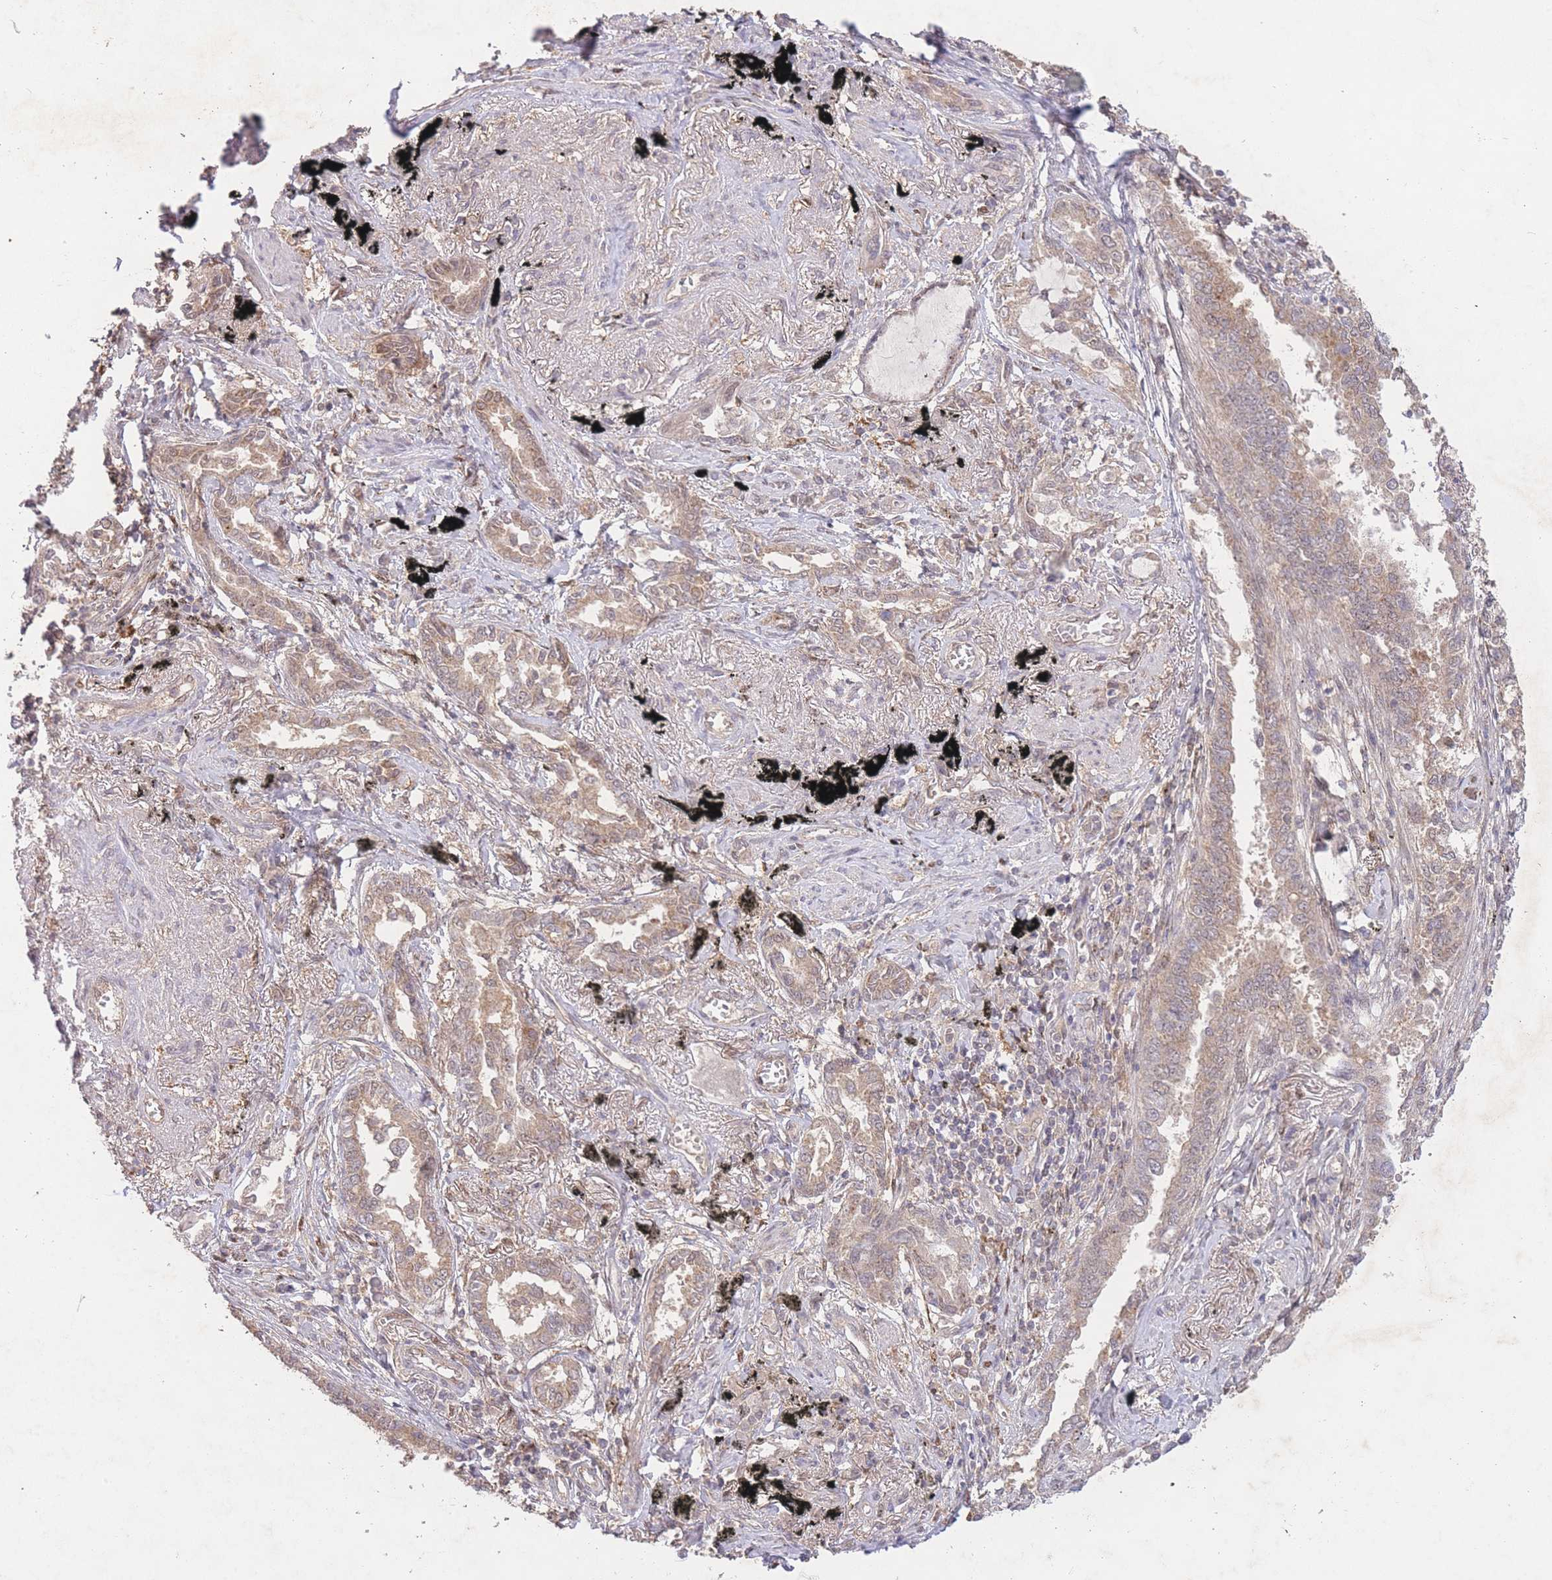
{"staining": {"intensity": "weak", "quantity": ">75%", "location": "cytoplasmic/membranous,nuclear"}, "tissue": "lung cancer", "cell_type": "Tumor cells", "image_type": "cancer", "snomed": [{"axis": "morphology", "description": "Adenocarcinoma, NOS"}, {"axis": "topography", "description": "Lung"}], "caption": "Immunohistochemical staining of human adenocarcinoma (lung) shows weak cytoplasmic/membranous and nuclear protein expression in approximately >75% of tumor cells.", "gene": "RNF144B", "patient": {"sex": "male", "age": 67}}